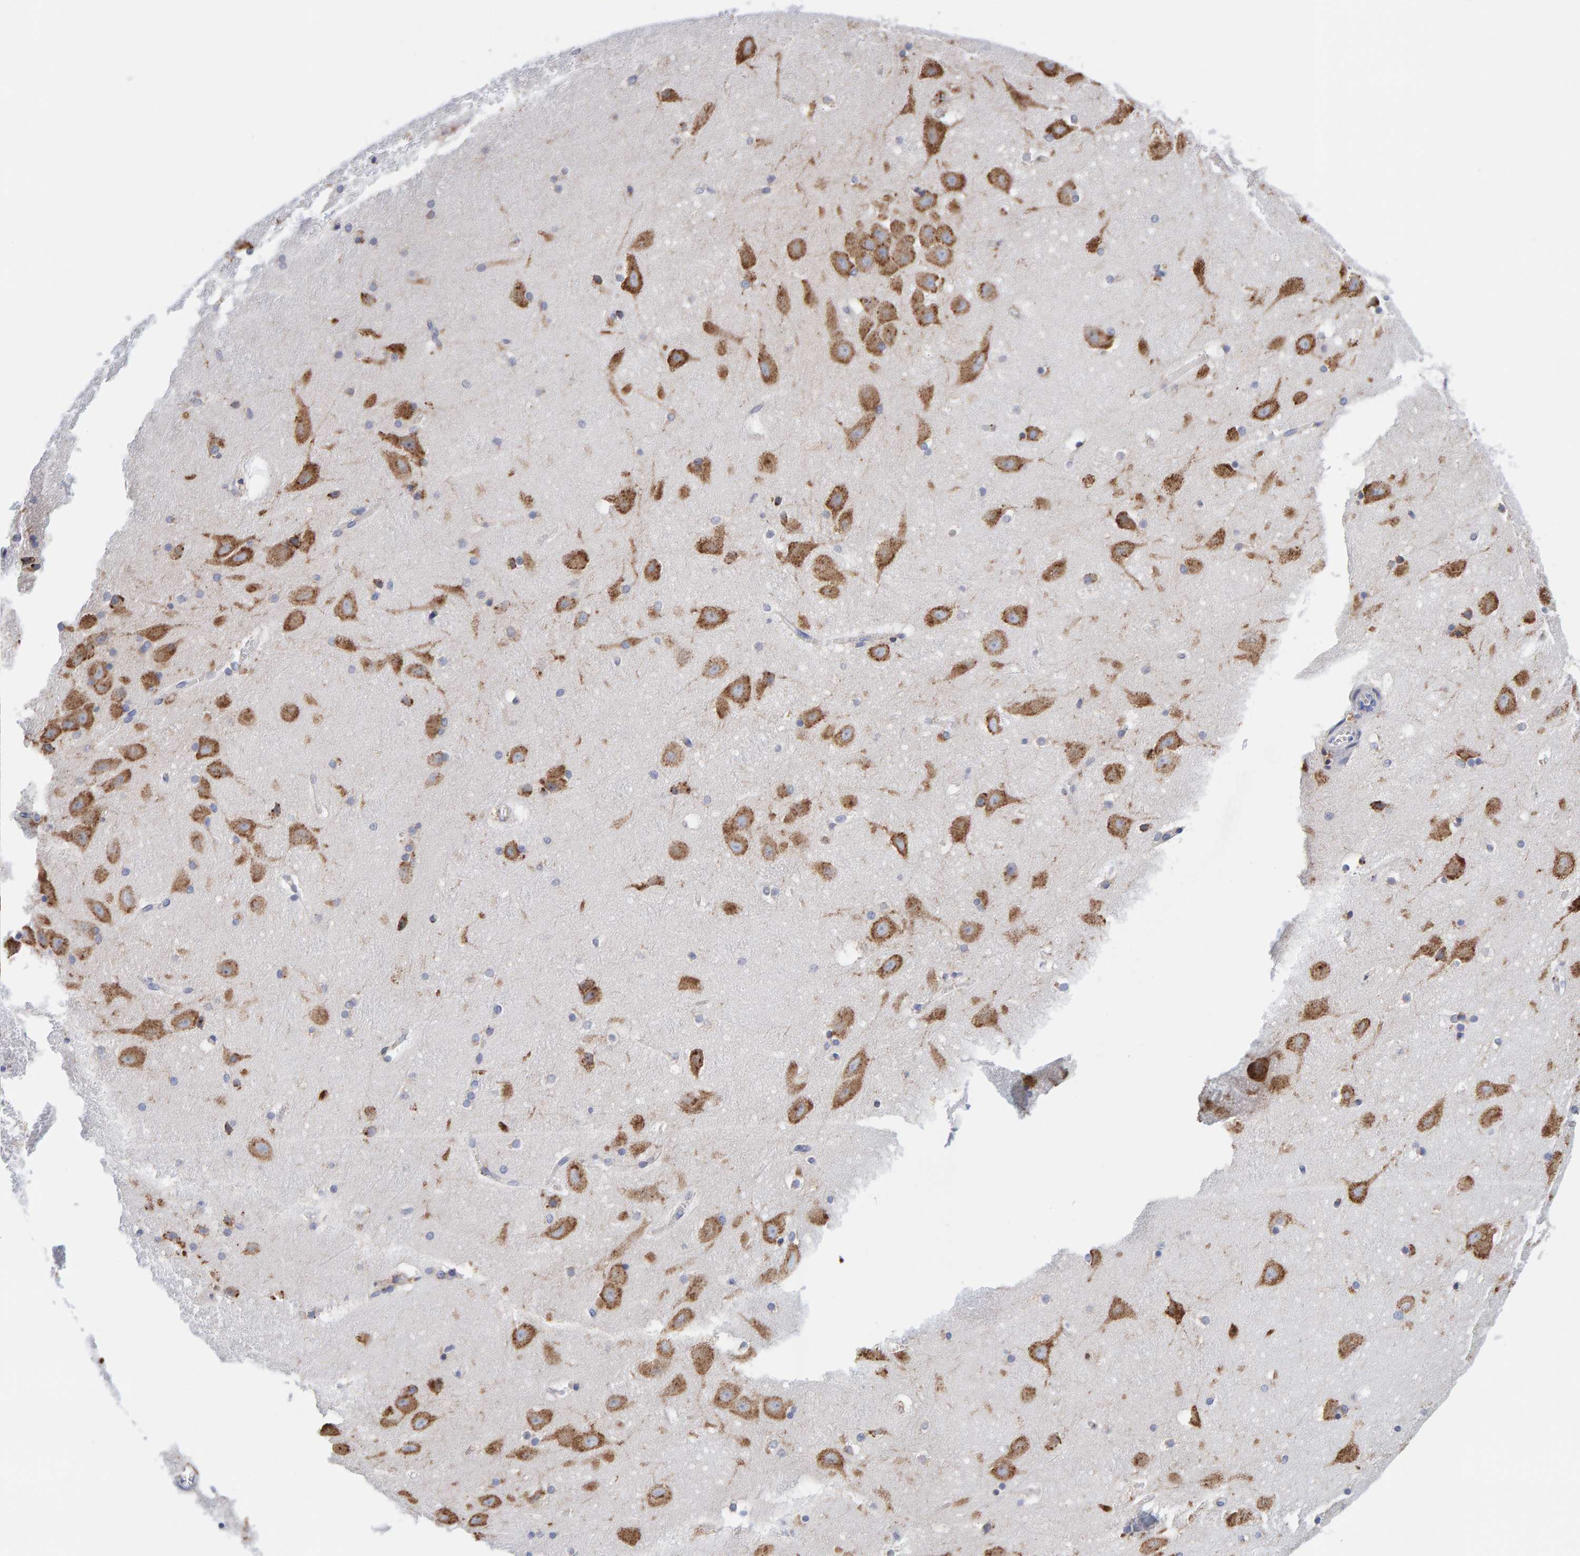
{"staining": {"intensity": "moderate", "quantity": "25%-75%", "location": "cytoplasmic/membranous"}, "tissue": "hippocampus", "cell_type": "Glial cells", "image_type": "normal", "snomed": [{"axis": "morphology", "description": "Normal tissue, NOS"}, {"axis": "topography", "description": "Hippocampus"}], "caption": "A brown stain labels moderate cytoplasmic/membranous positivity of a protein in glial cells of normal human hippocampus.", "gene": "SGPL1", "patient": {"sex": "male", "age": 45}}